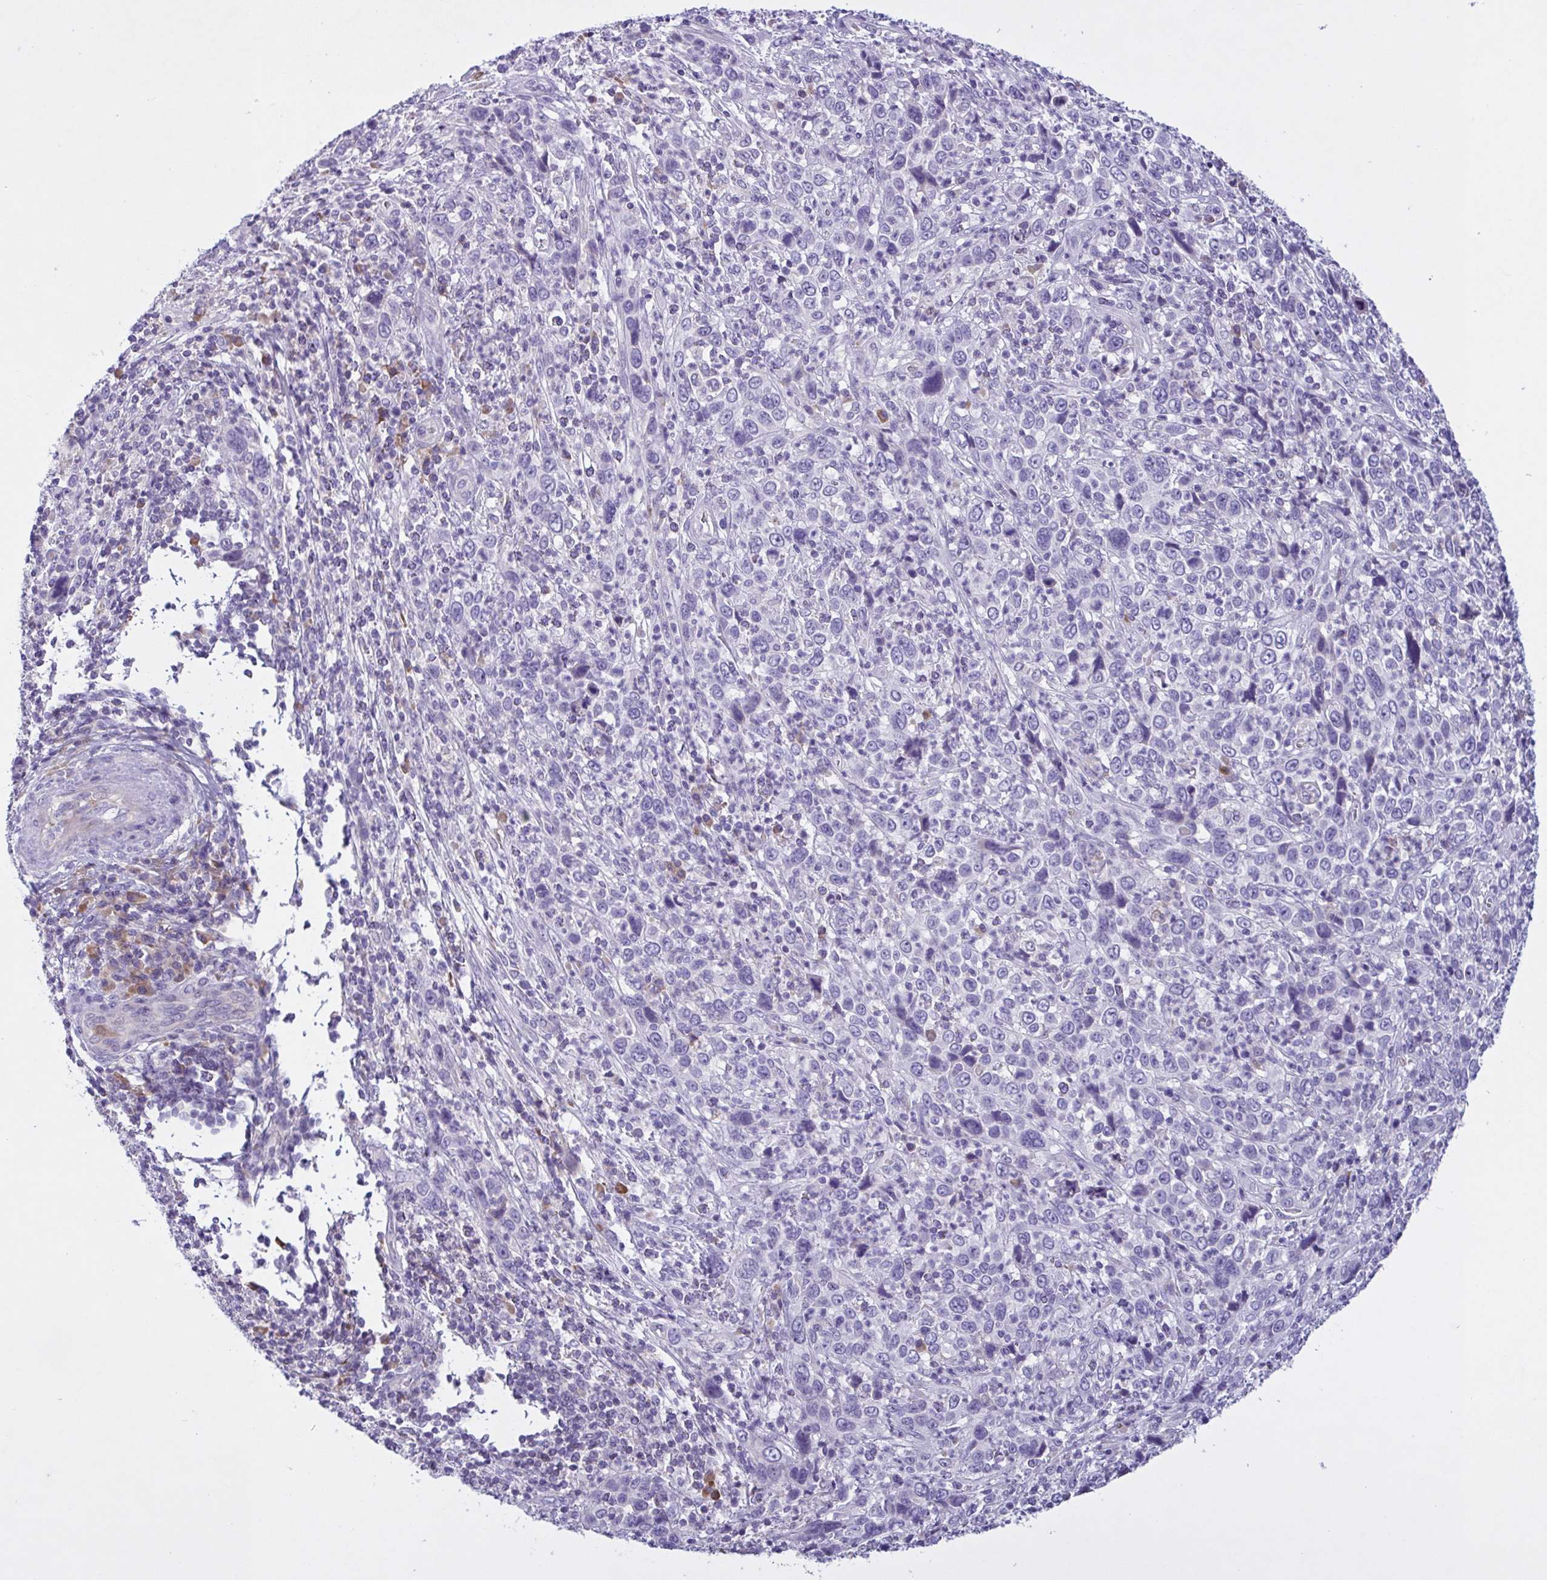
{"staining": {"intensity": "negative", "quantity": "none", "location": "none"}, "tissue": "cervical cancer", "cell_type": "Tumor cells", "image_type": "cancer", "snomed": [{"axis": "morphology", "description": "Squamous cell carcinoma, NOS"}, {"axis": "topography", "description": "Cervix"}], "caption": "Tumor cells show no significant staining in cervical squamous cell carcinoma.", "gene": "F13B", "patient": {"sex": "female", "age": 46}}